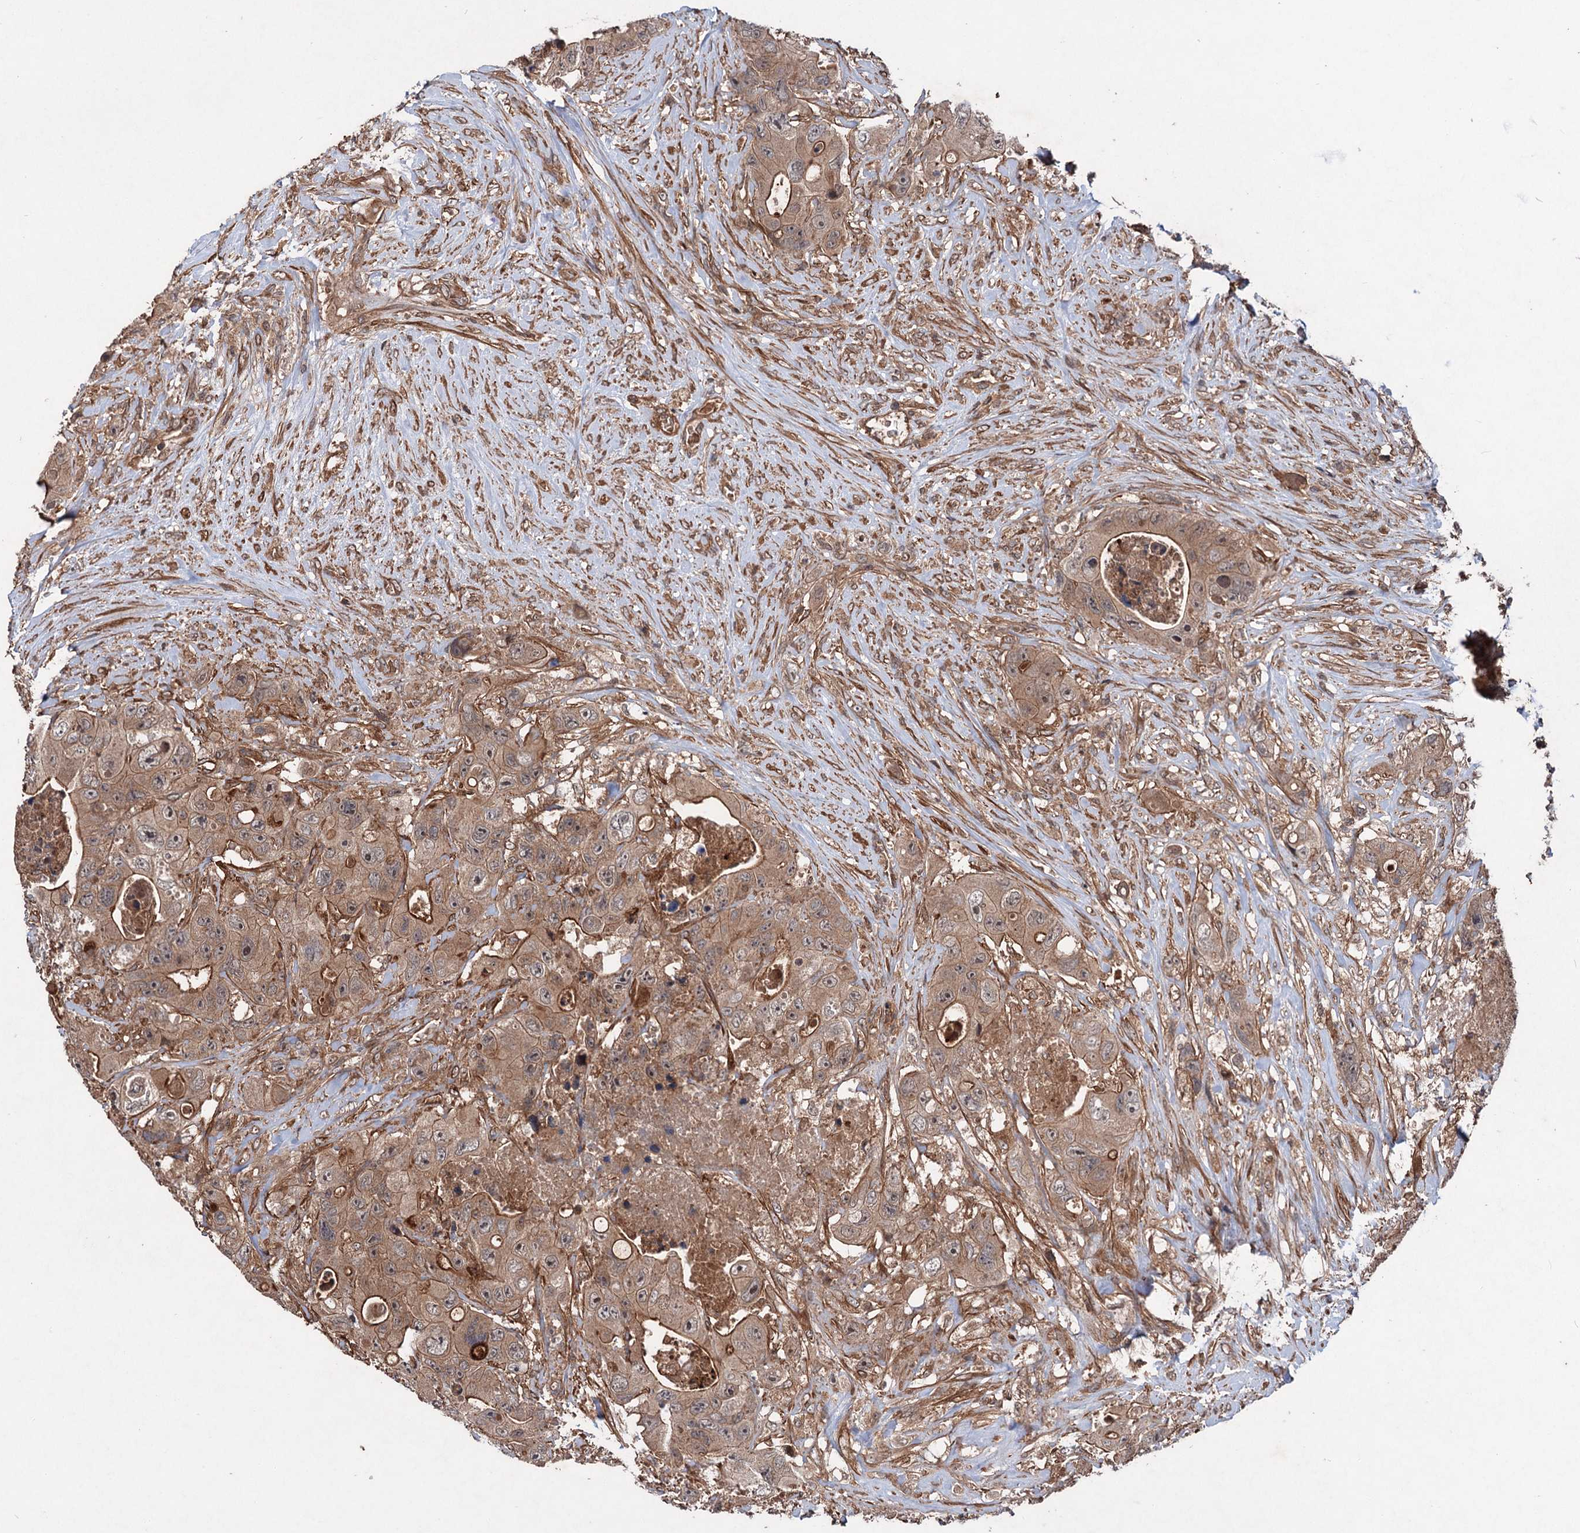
{"staining": {"intensity": "strong", "quantity": ">75%", "location": "cytoplasmic/membranous,nuclear"}, "tissue": "colorectal cancer", "cell_type": "Tumor cells", "image_type": "cancer", "snomed": [{"axis": "morphology", "description": "Adenocarcinoma, NOS"}, {"axis": "topography", "description": "Colon"}], "caption": "Strong cytoplasmic/membranous and nuclear protein positivity is appreciated in approximately >75% of tumor cells in adenocarcinoma (colorectal).", "gene": "ADK", "patient": {"sex": "female", "age": 46}}